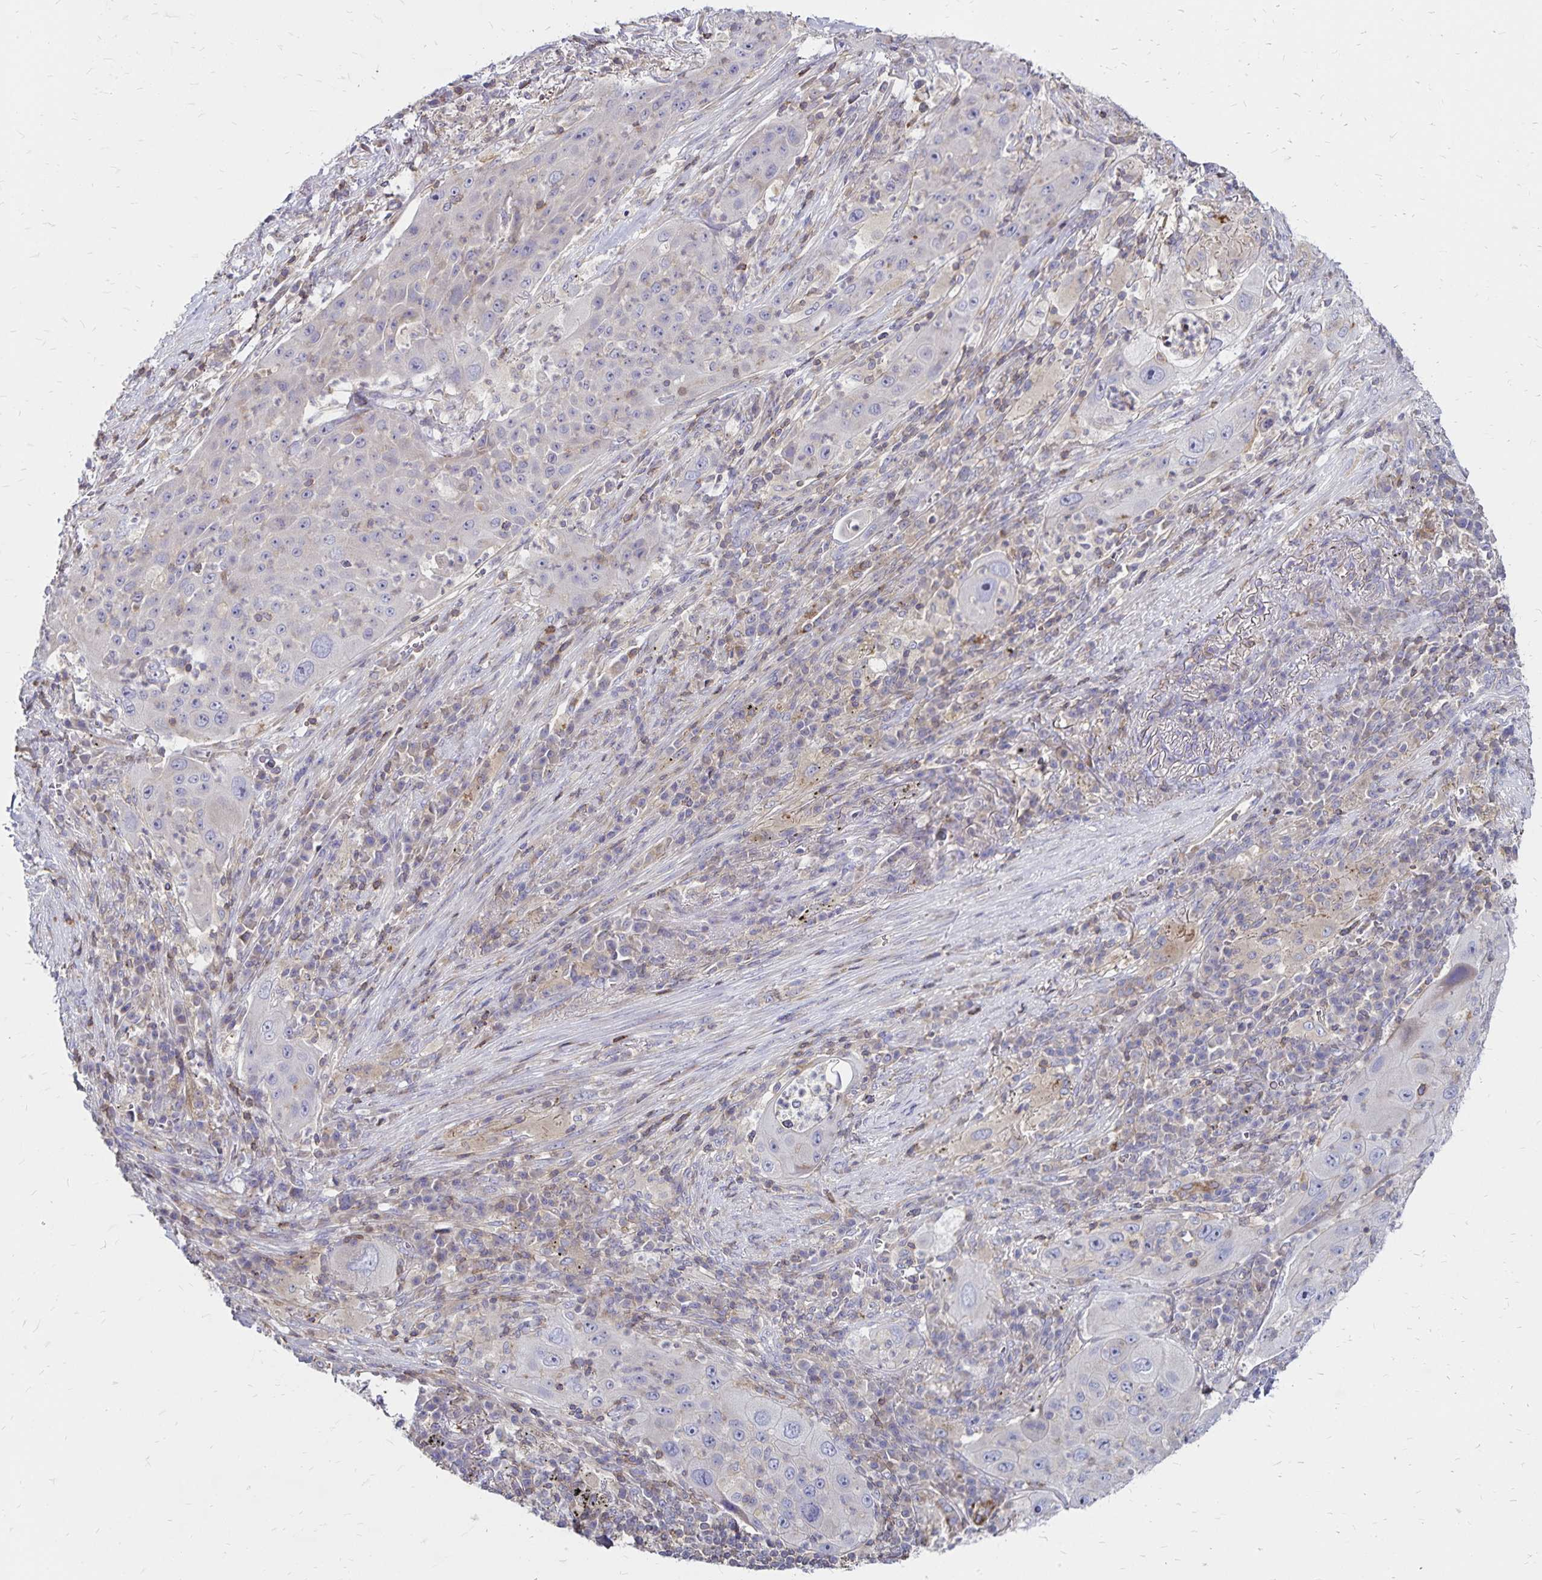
{"staining": {"intensity": "negative", "quantity": "none", "location": "none"}, "tissue": "lung cancer", "cell_type": "Tumor cells", "image_type": "cancer", "snomed": [{"axis": "morphology", "description": "Squamous cell carcinoma, NOS"}, {"axis": "topography", "description": "Lung"}], "caption": "Protein analysis of lung cancer shows no significant expression in tumor cells. The staining is performed using DAB brown chromogen with nuclei counter-stained in using hematoxylin.", "gene": "NAGPA", "patient": {"sex": "female", "age": 59}}